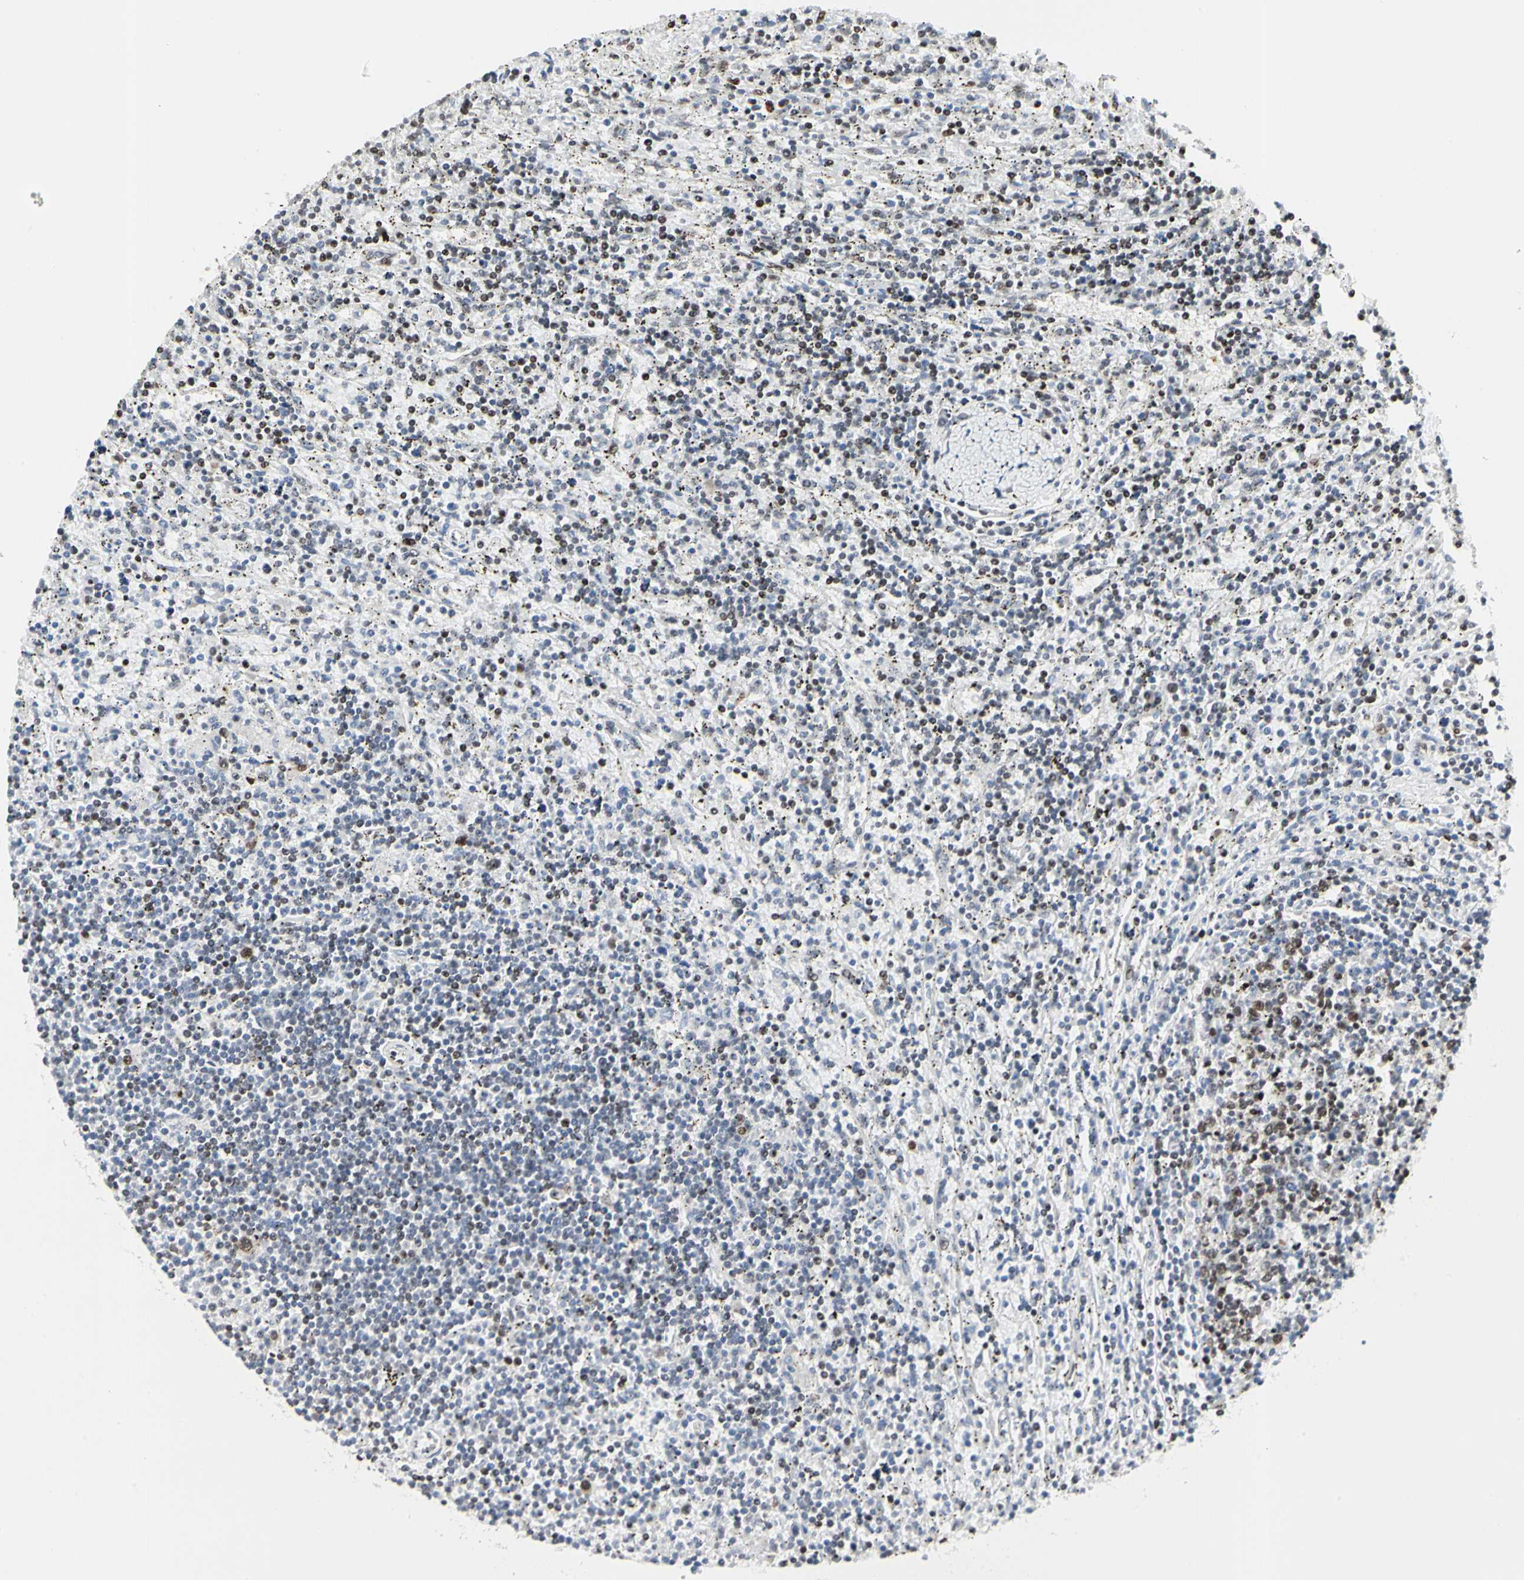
{"staining": {"intensity": "weak", "quantity": "<25%", "location": "nuclear"}, "tissue": "lymphoma", "cell_type": "Tumor cells", "image_type": "cancer", "snomed": [{"axis": "morphology", "description": "Malignant lymphoma, non-Hodgkin's type, Low grade"}, {"axis": "topography", "description": "Spleen"}], "caption": "DAB immunohistochemical staining of low-grade malignant lymphoma, non-Hodgkin's type exhibits no significant expression in tumor cells.", "gene": "PRMT3", "patient": {"sex": "male", "age": 76}}